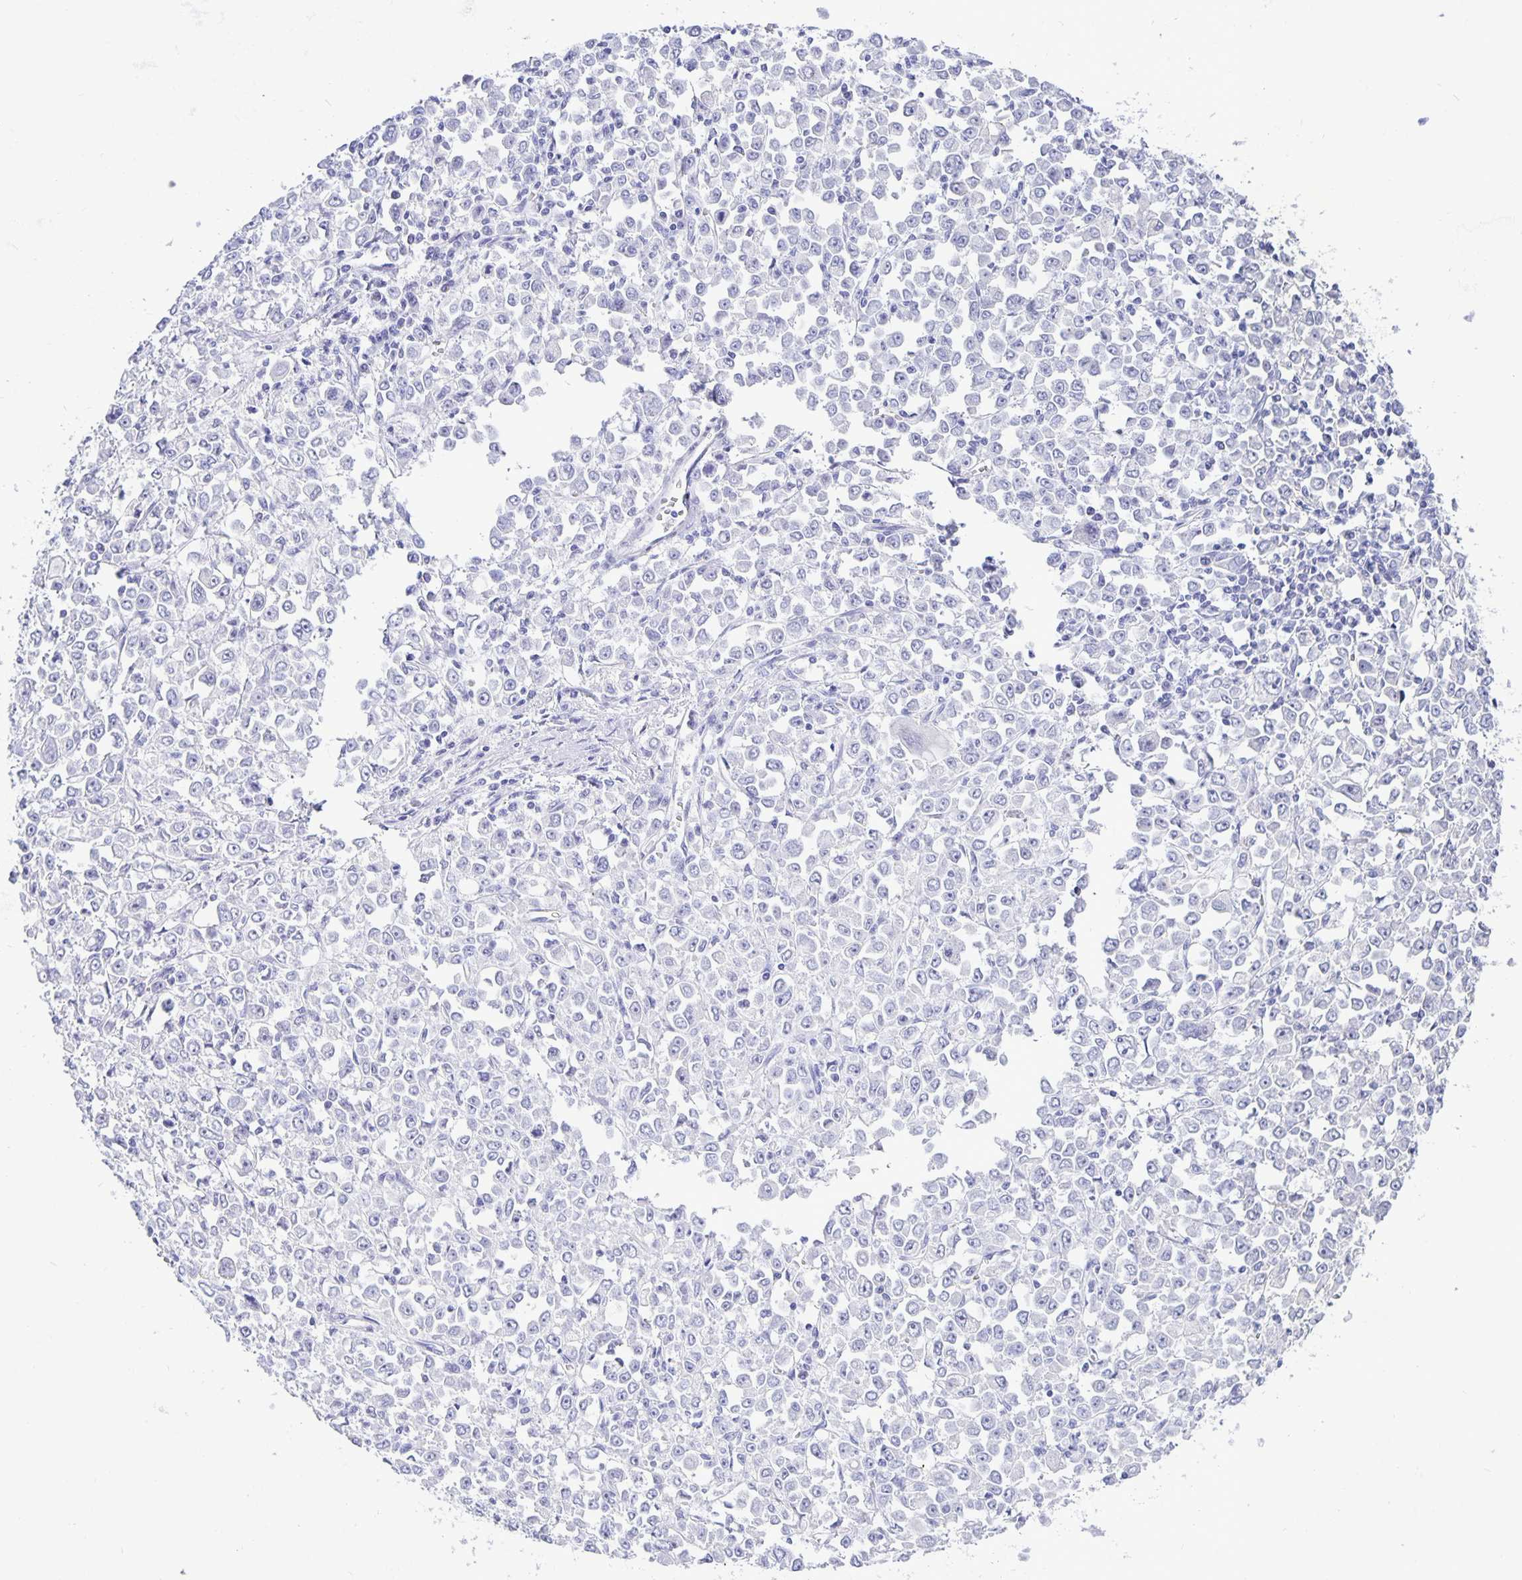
{"staining": {"intensity": "negative", "quantity": "none", "location": "none"}, "tissue": "stomach cancer", "cell_type": "Tumor cells", "image_type": "cancer", "snomed": [{"axis": "morphology", "description": "Adenocarcinoma, NOS"}, {"axis": "topography", "description": "Stomach, upper"}], "caption": "This is an immunohistochemistry (IHC) image of human stomach cancer (adenocarcinoma). There is no positivity in tumor cells.", "gene": "ERMN", "patient": {"sex": "male", "age": 70}}